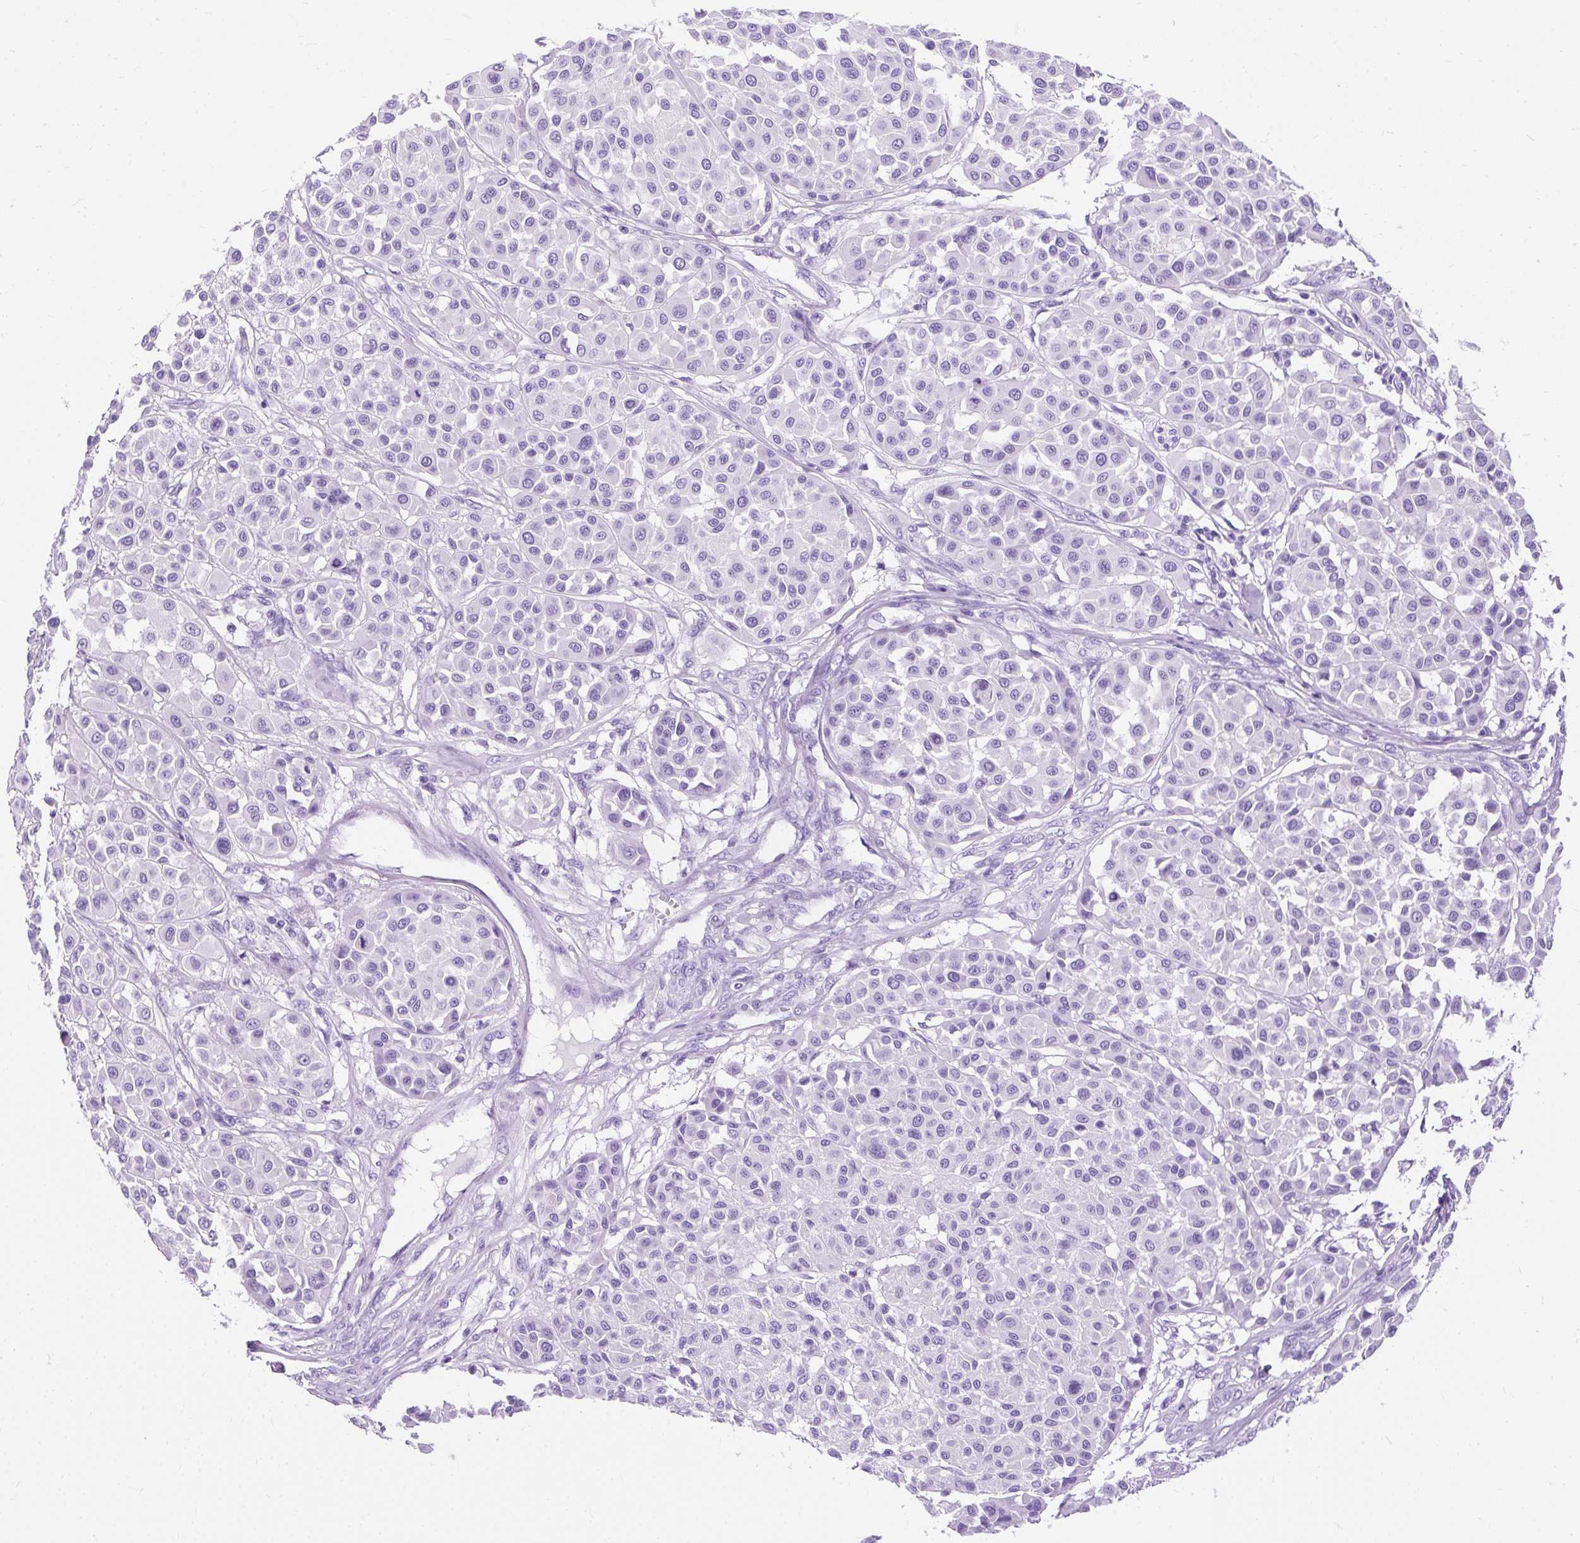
{"staining": {"intensity": "negative", "quantity": "none", "location": "none"}, "tissue": "melanoma", "cell_type": "Tumor cells", "image_type": "cancer", "snomed": [{"axis": "morphology", "description": "Malignant melanoma, Metastatic site"}, {"axis": "topography", "description": "Soft tissue"}], "caption": "DAB immunohistochemical staining of human melanoma reveals no significant expression in tumor cells.", "gene": "PVALB", "patient": {"sex": "male", "age": 41}}